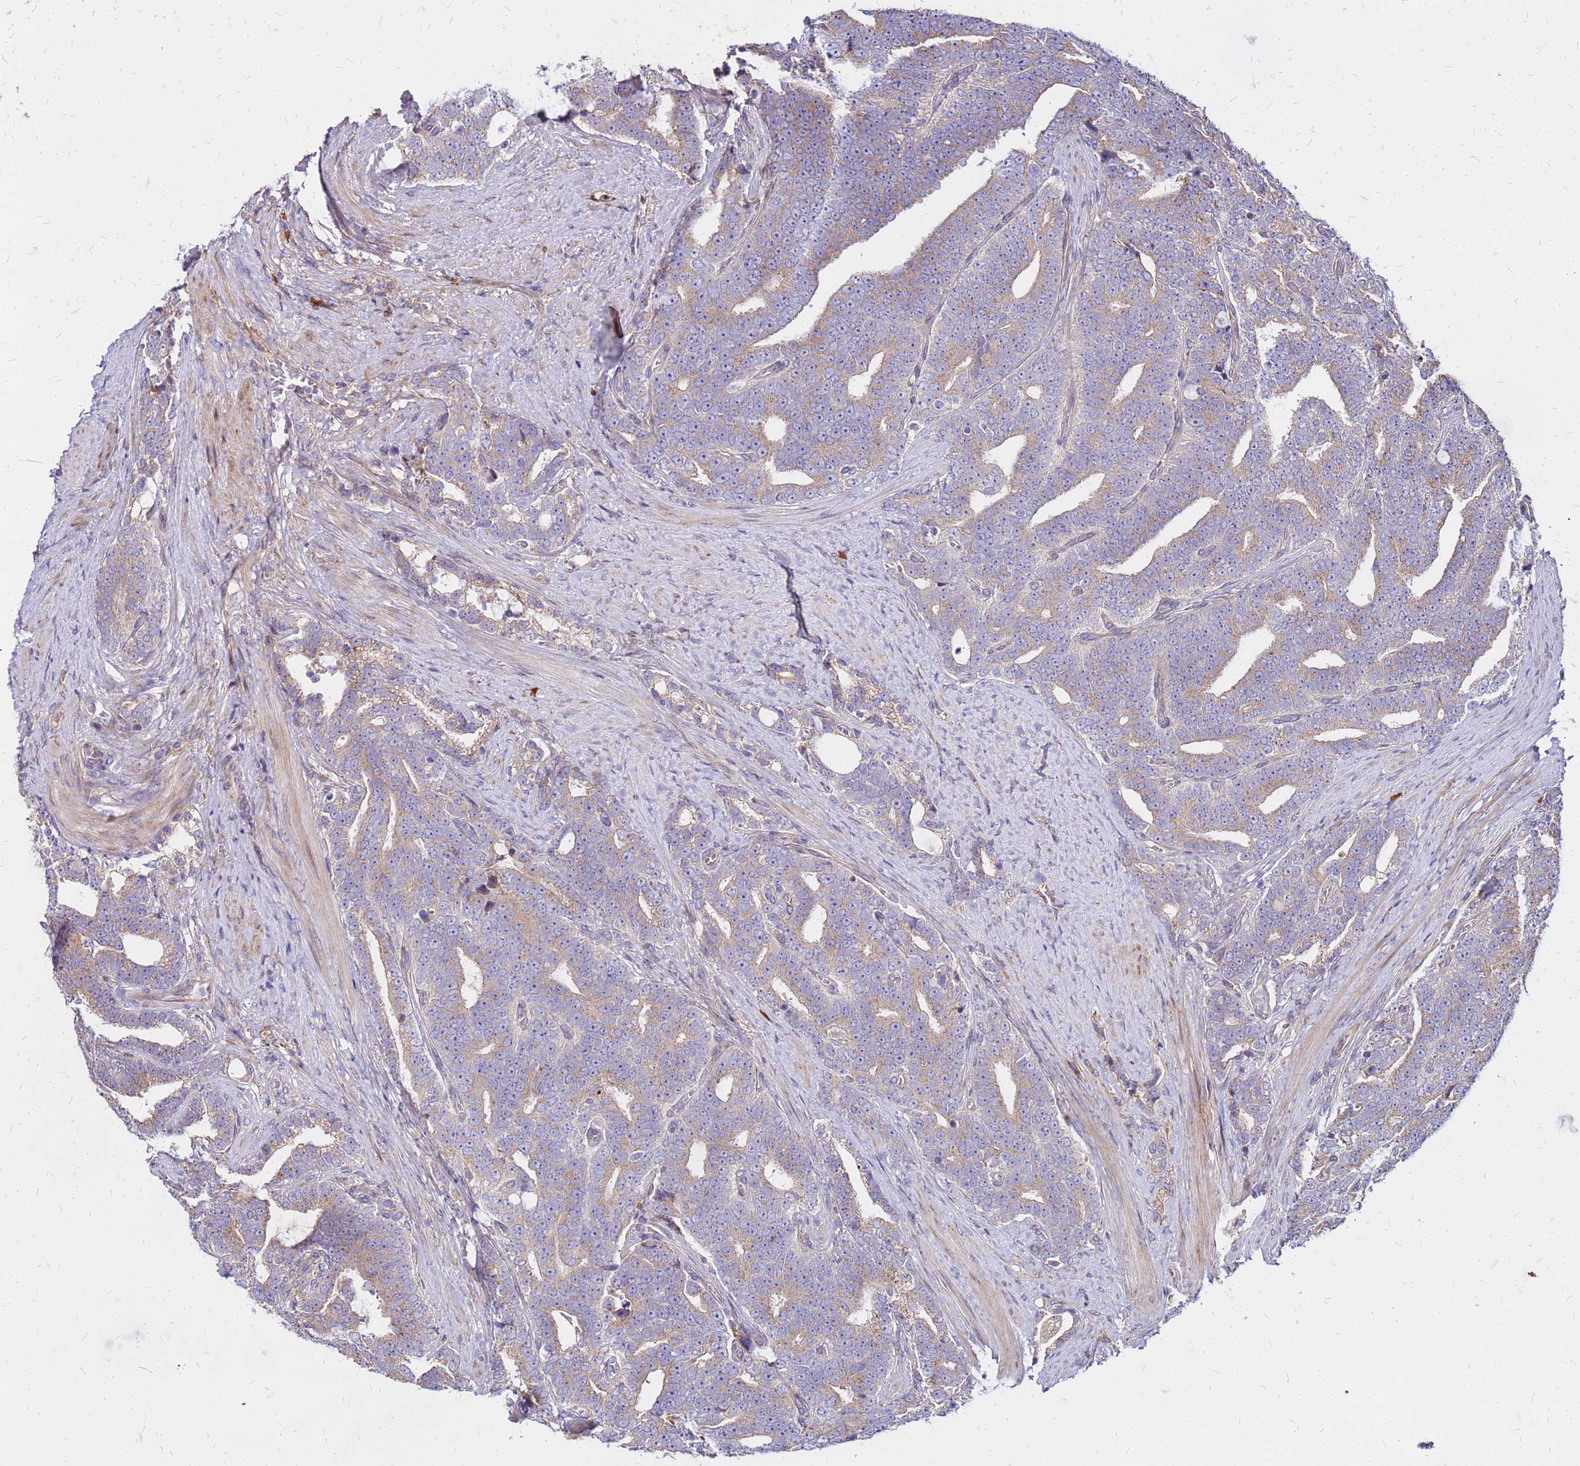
{"staining": {"intensity": "moderate", "quantity": "25%-75%", "location": "cytoplasmic/membranous"}, "tissue": "prostate cancer", "cell_type": "Tumor cells", "image_type": "cancer", "snomed": [{"axis": "morphology", "description": "Adenocarcinoma, High grade"}, {"axis": "topography", "description": "Prostate and seminal vesicle, NOS"}], "caption": "The image demonstrates immunohistochemical staining of prostate adenocarcinoma (high-grade). There is moderate cytoplasmic/membranous positivity is seen in about 25%-75% of tumor cells.", "gene": "VMO1", "patient": {"sex": "male", "age": 67}}